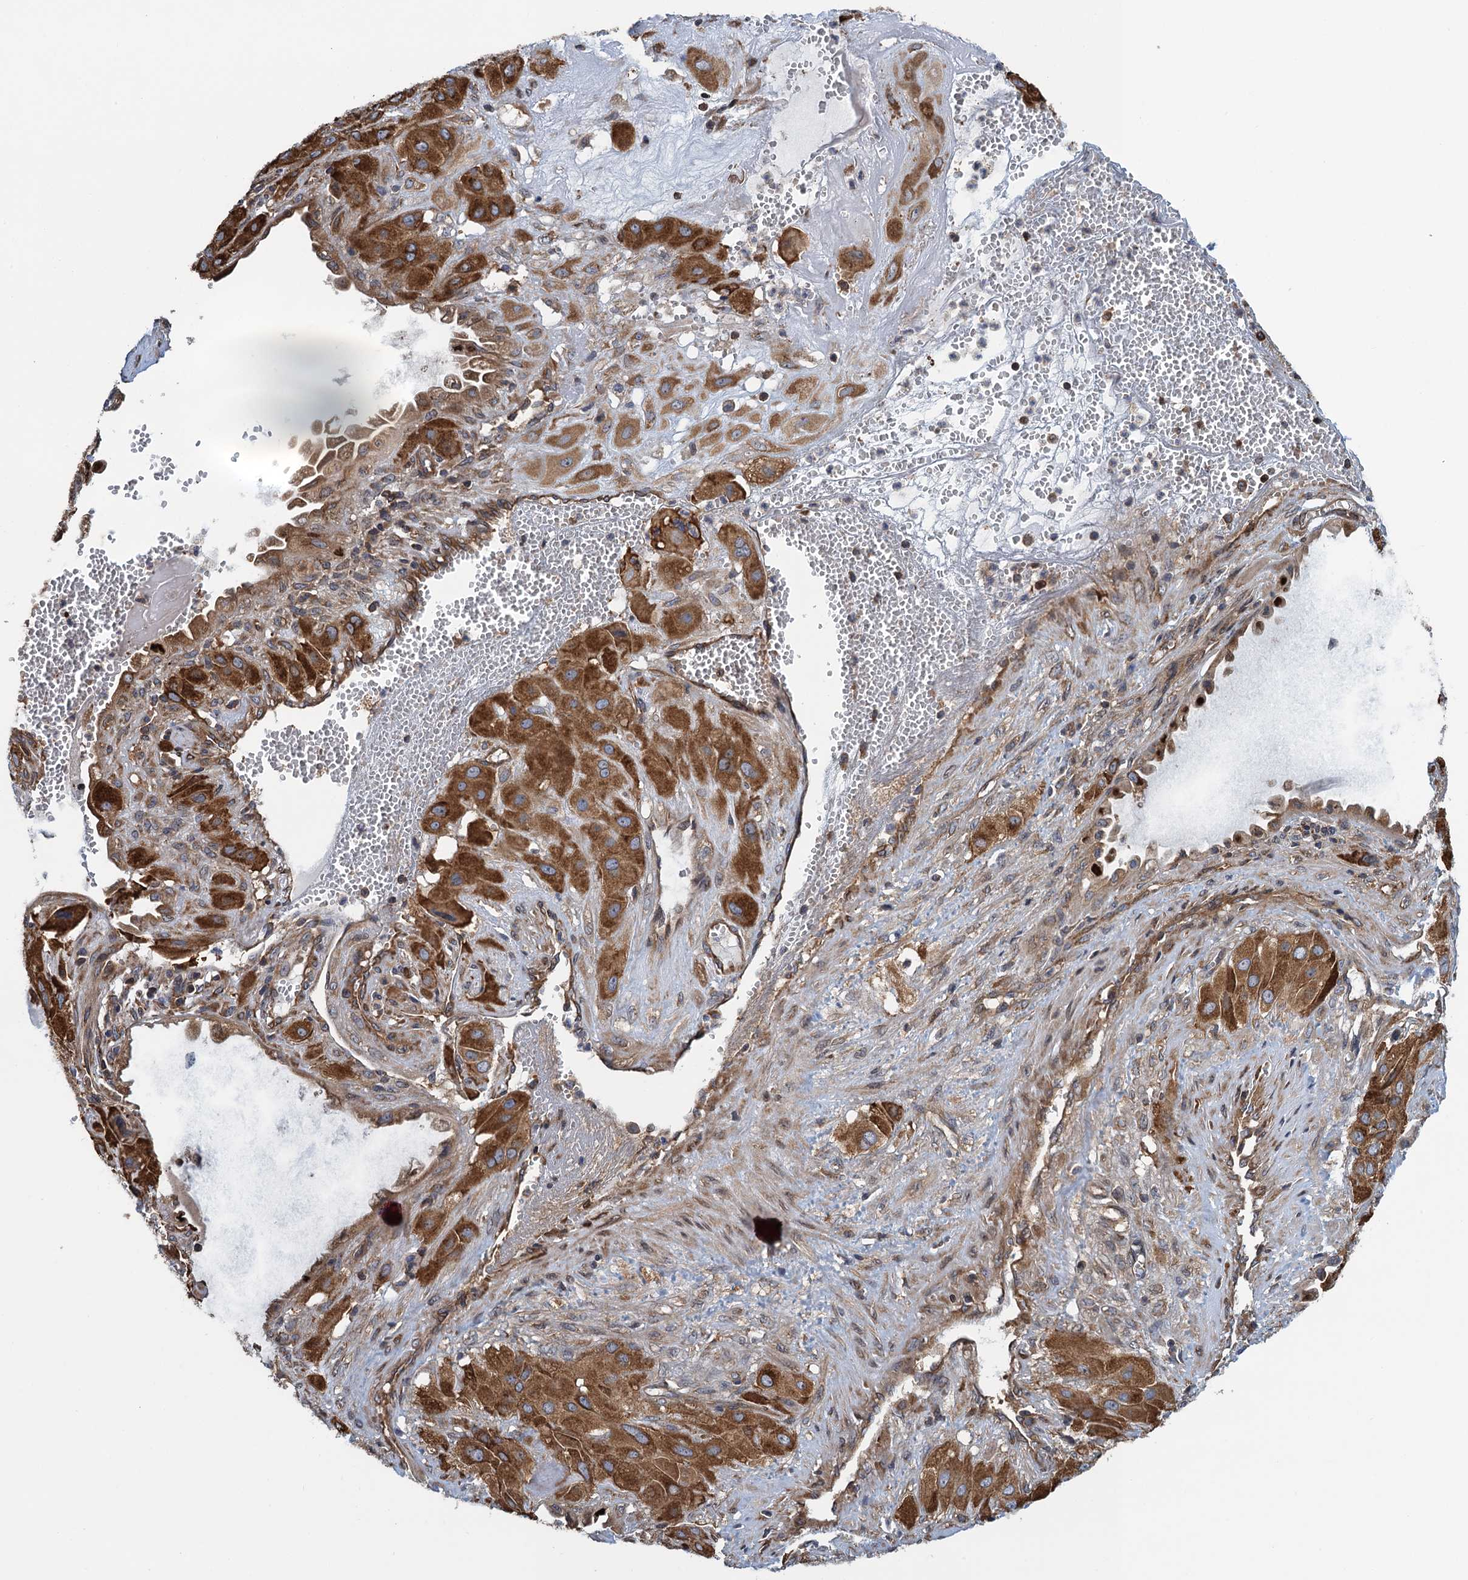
{"staining": {"intensity": "strong", "quantity": ">75%", "location": "cytoplasmic/membranous"}, "tissue": "cervical cancer", "cell_type": "Tumor cells", "image_type": "cancer", "snomed": [{"axis": "morphology", "description": "Squamous cell carcinoma, NOS"}, {"axis": "topography", "description": "Cervix"}], "caption": "Immunohistochemistry (IHC) of cervical squamous cell carcinoma displays high levels of strong cytoplasmic/membranous positivity in approximately >75% of tumor cells.", "gene": "MDM1", "patient": {"sex": "female", "age": 34}}